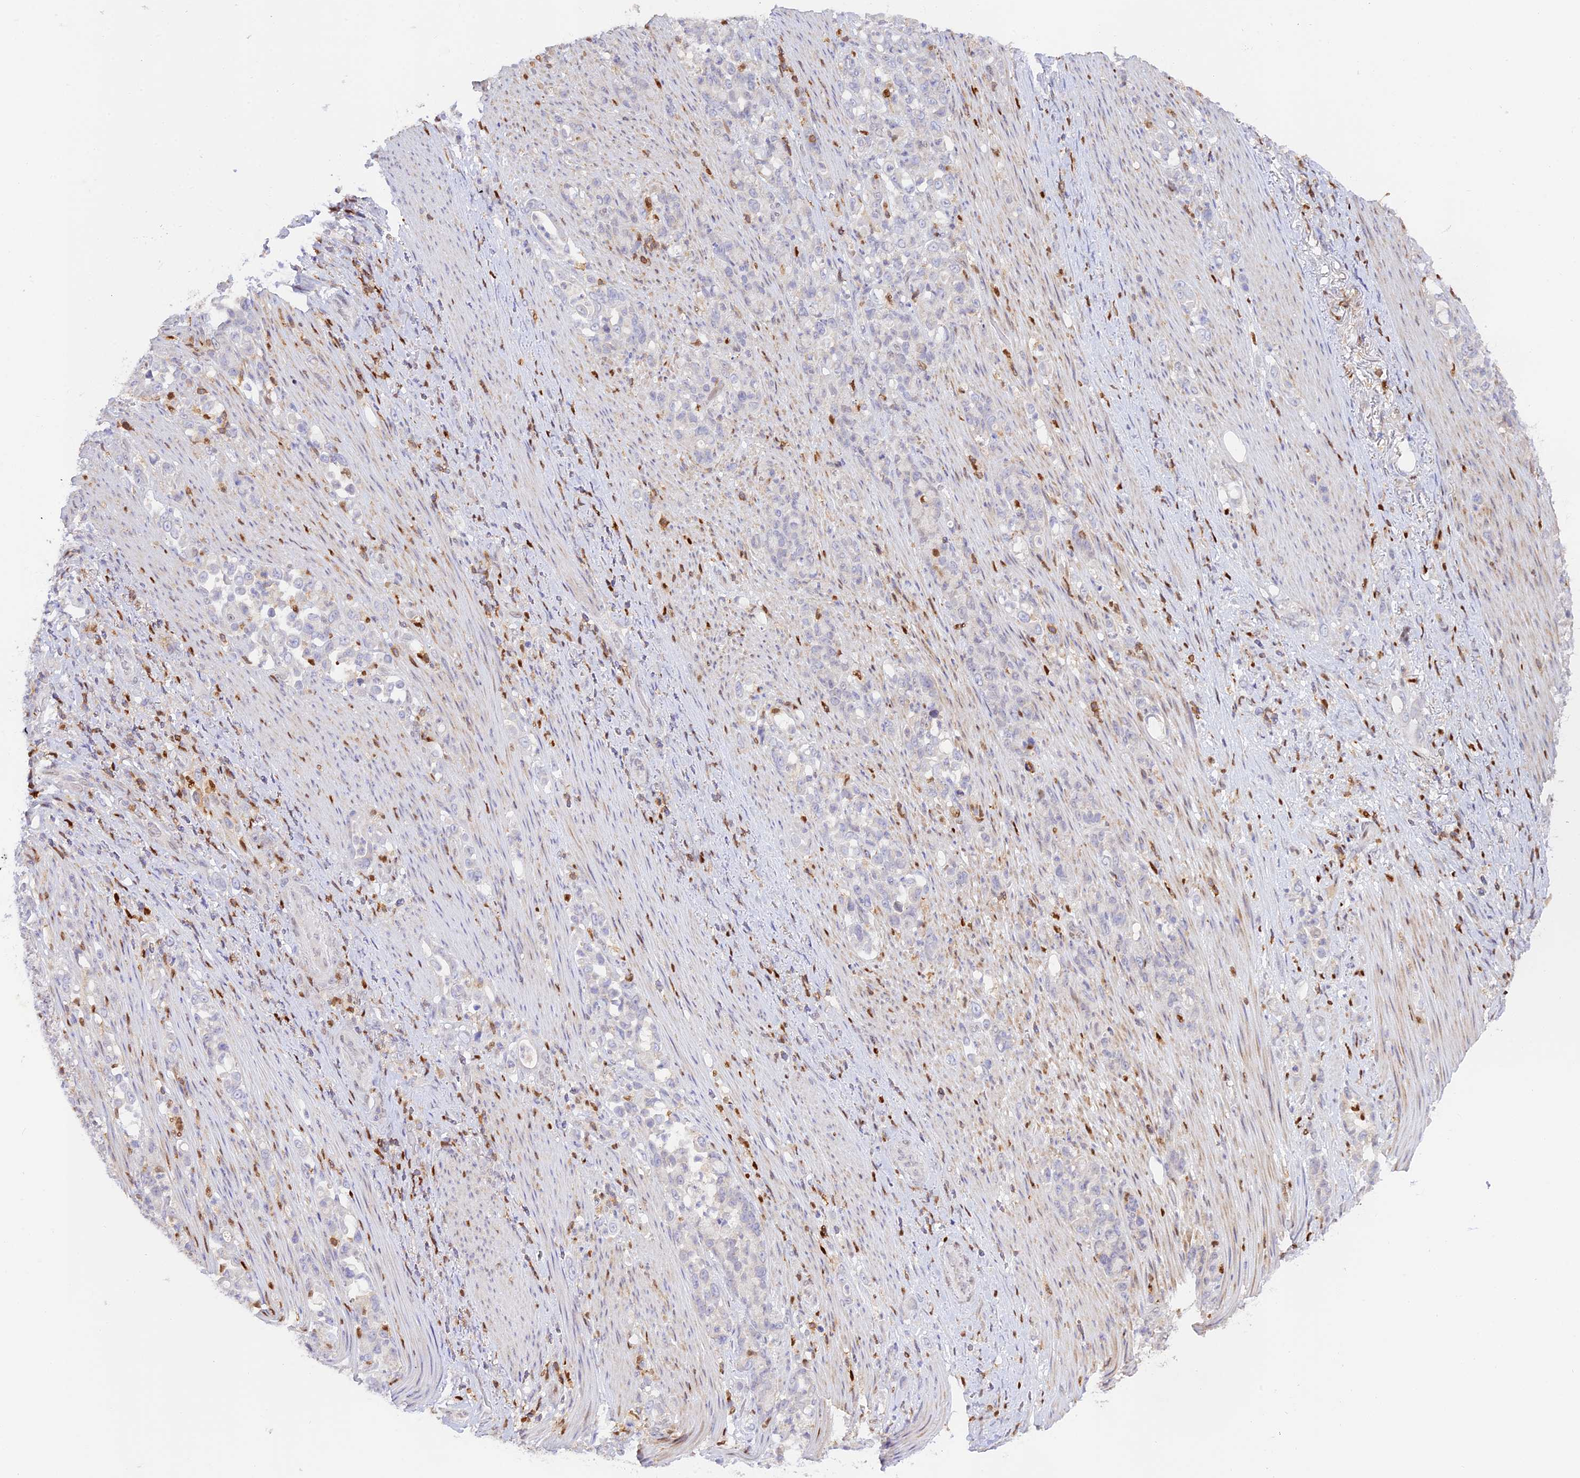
{"staining": {"intensity": "negative", "quantity": "none", "location": "none"}, "tissue": "stomach cancer", "cell_type": "Tumor cells", "image_type": "cancer", "snomed": [{"axis": "morphology", "description": "Normal tissue, NOS"}, {"axis": "morphology", "description": "Adenocarcinoma, NOS"}, {"axis": "topography", "description": "Stomach"}], "caption": "A micrograph of adenocarcinoma (stomach) stained for a protein reveals no brown staining in tumor cells. The staining is performed using DAB brown chromogen with nuclei counter-stained in using hematoxylin.", "gene": "DENND1C", "patient": {"sex": "female", "age": 79}}